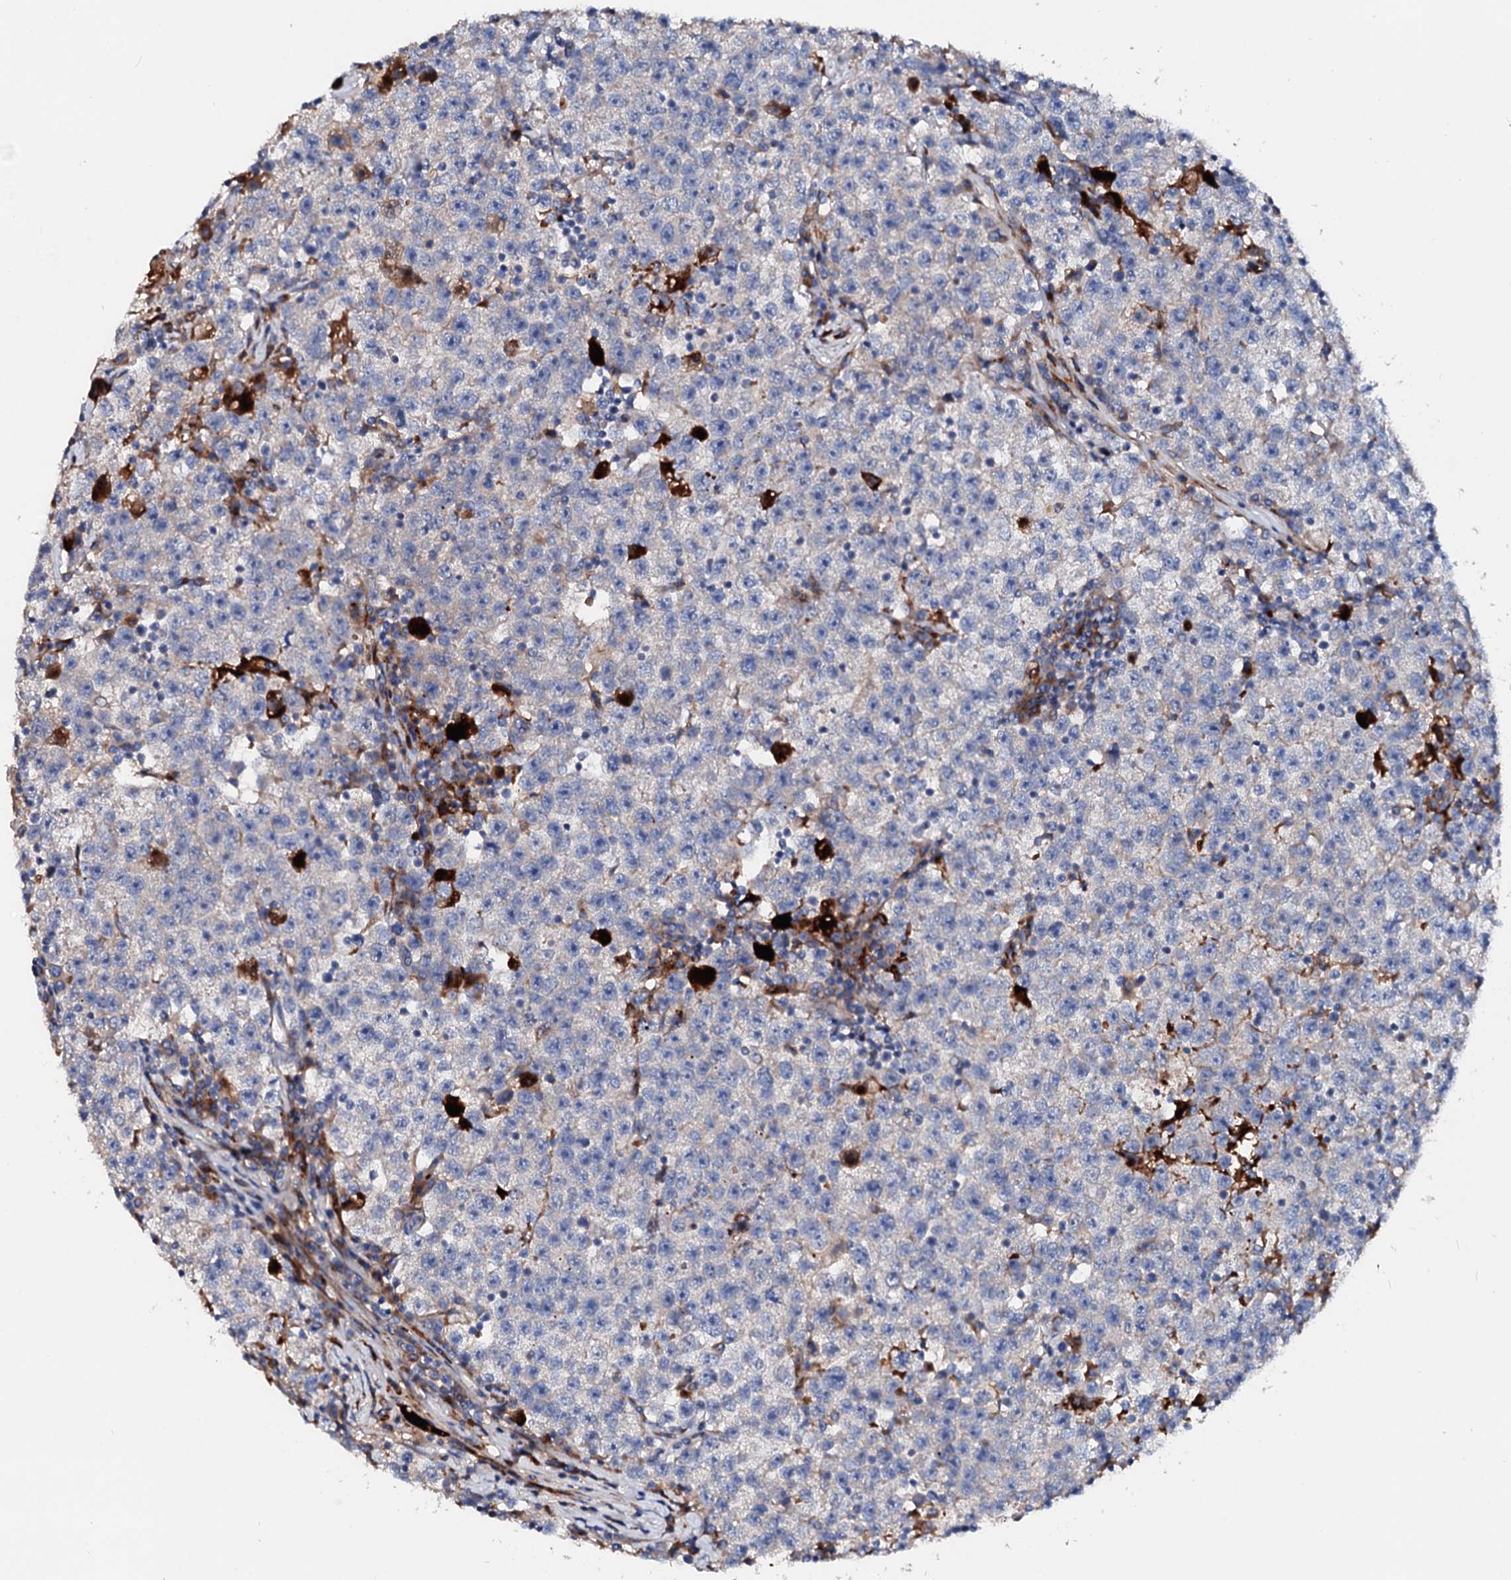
{"staining": {"intensity": "negative", "quantity": "none", "location": "none"}, "tissue": "testis cancer", "cell_type": "Tumor cells", "image_type": "cancer", "snomed": [{"axis": "morphology", "description": "Seminoma, NOS"}, {"axis": "topography", "description": "Testis"}], "caption": "The image shows no staining of tumor cells in testis seminoma.", "gene": "SLC10A7", "patient": {"sex": "male", "age": 22}}